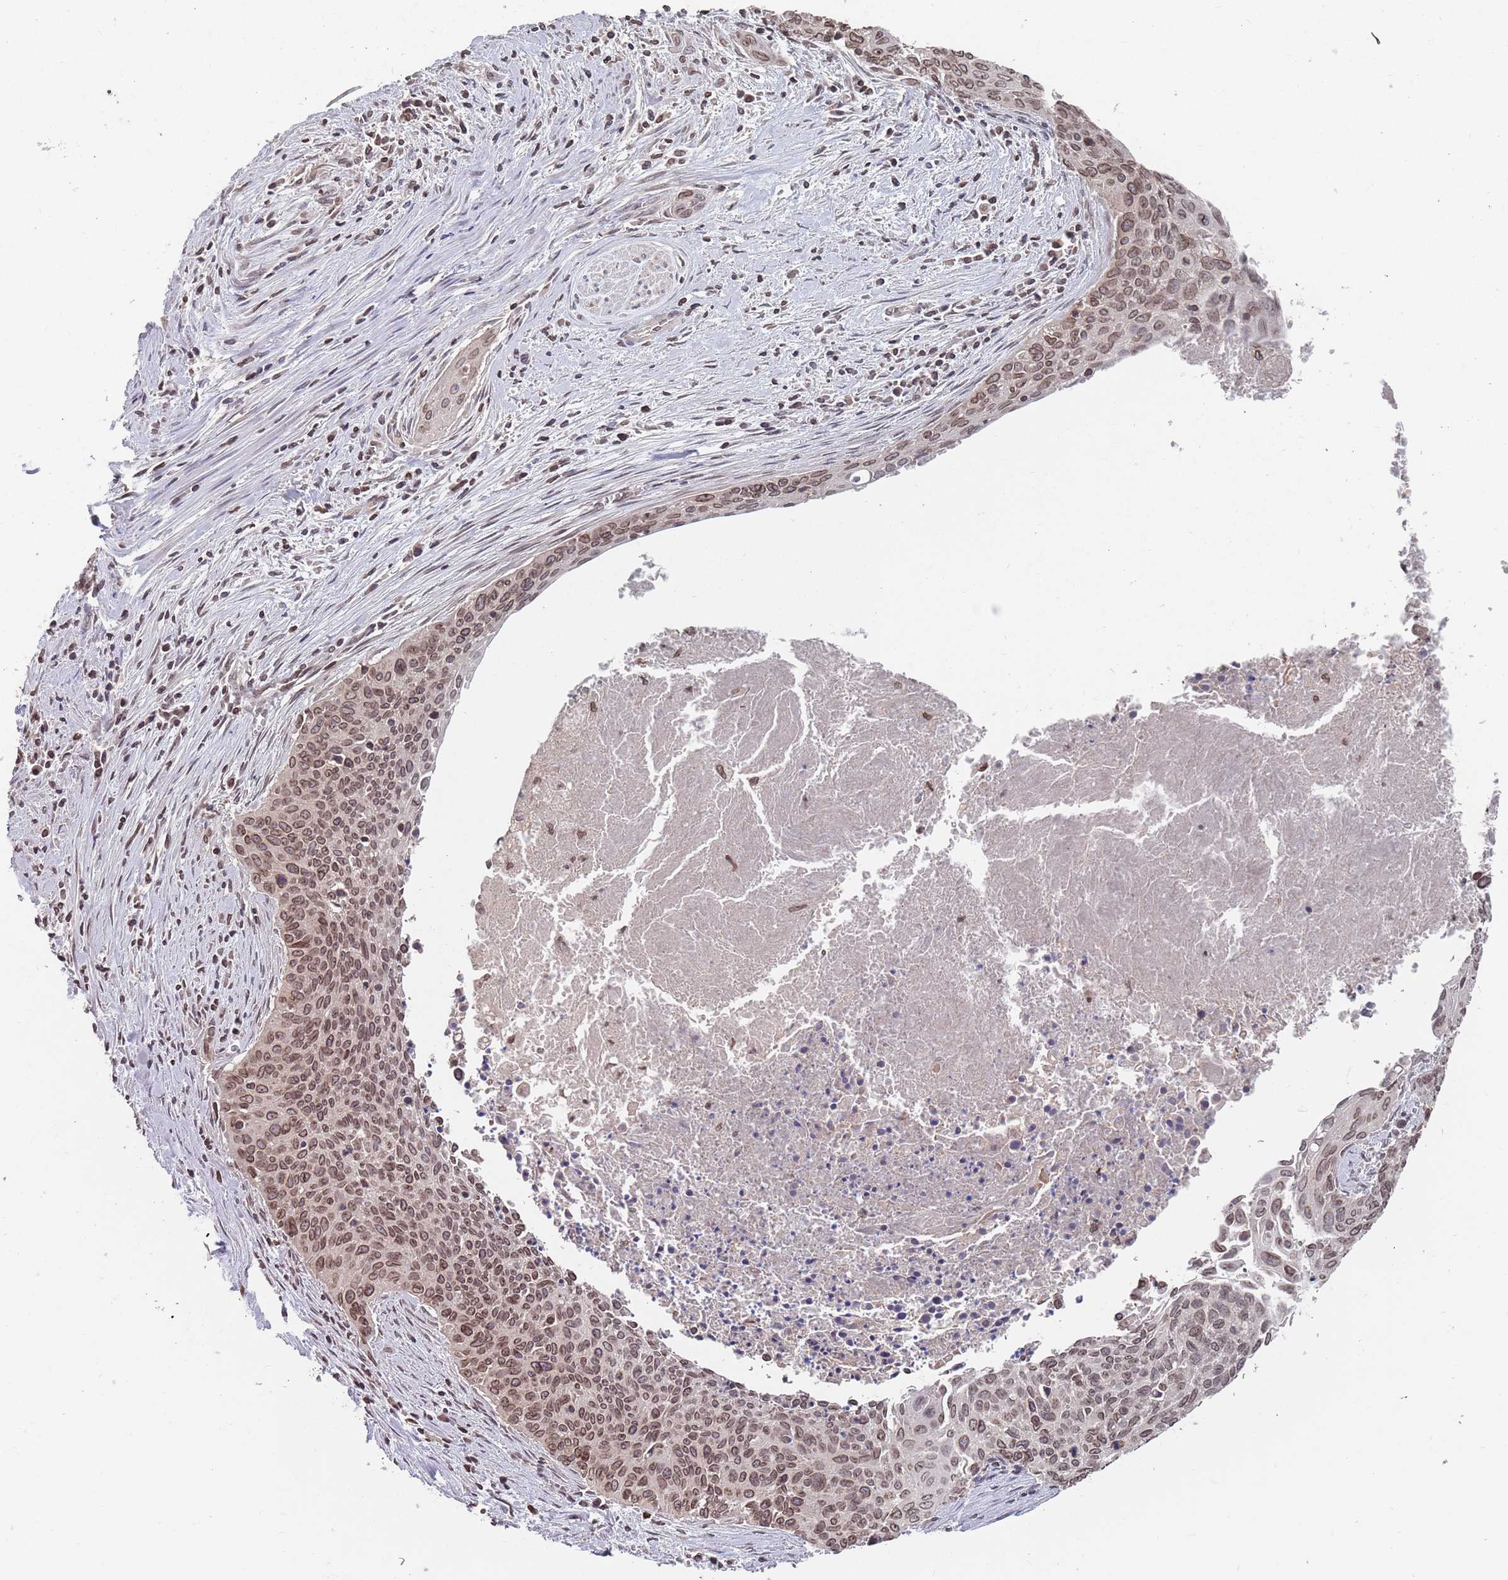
{"staining": {"intensity": "moderate", "quantity": ">75%", "location": "cytoplasmic/membranous,nuclear"}, "tissue": "cervical cancer", "cell_type": "Tumor cells", "image_type": "cancer", "snomed": [{"axis": "morphology", "description": "Squamous cell carcinoma, NOS"}, {"axis": "topography", "description": "Cervix"}], "caption": "Squamous cell carcinoma (cervical) stained for a protein (brown) reveals moderate cytoplasmic/membranous and nuclear positive positivity in about >75% of tumor cells.", "gene": "SDHAF3", "patient": {"sex": "female", "age": 55}}